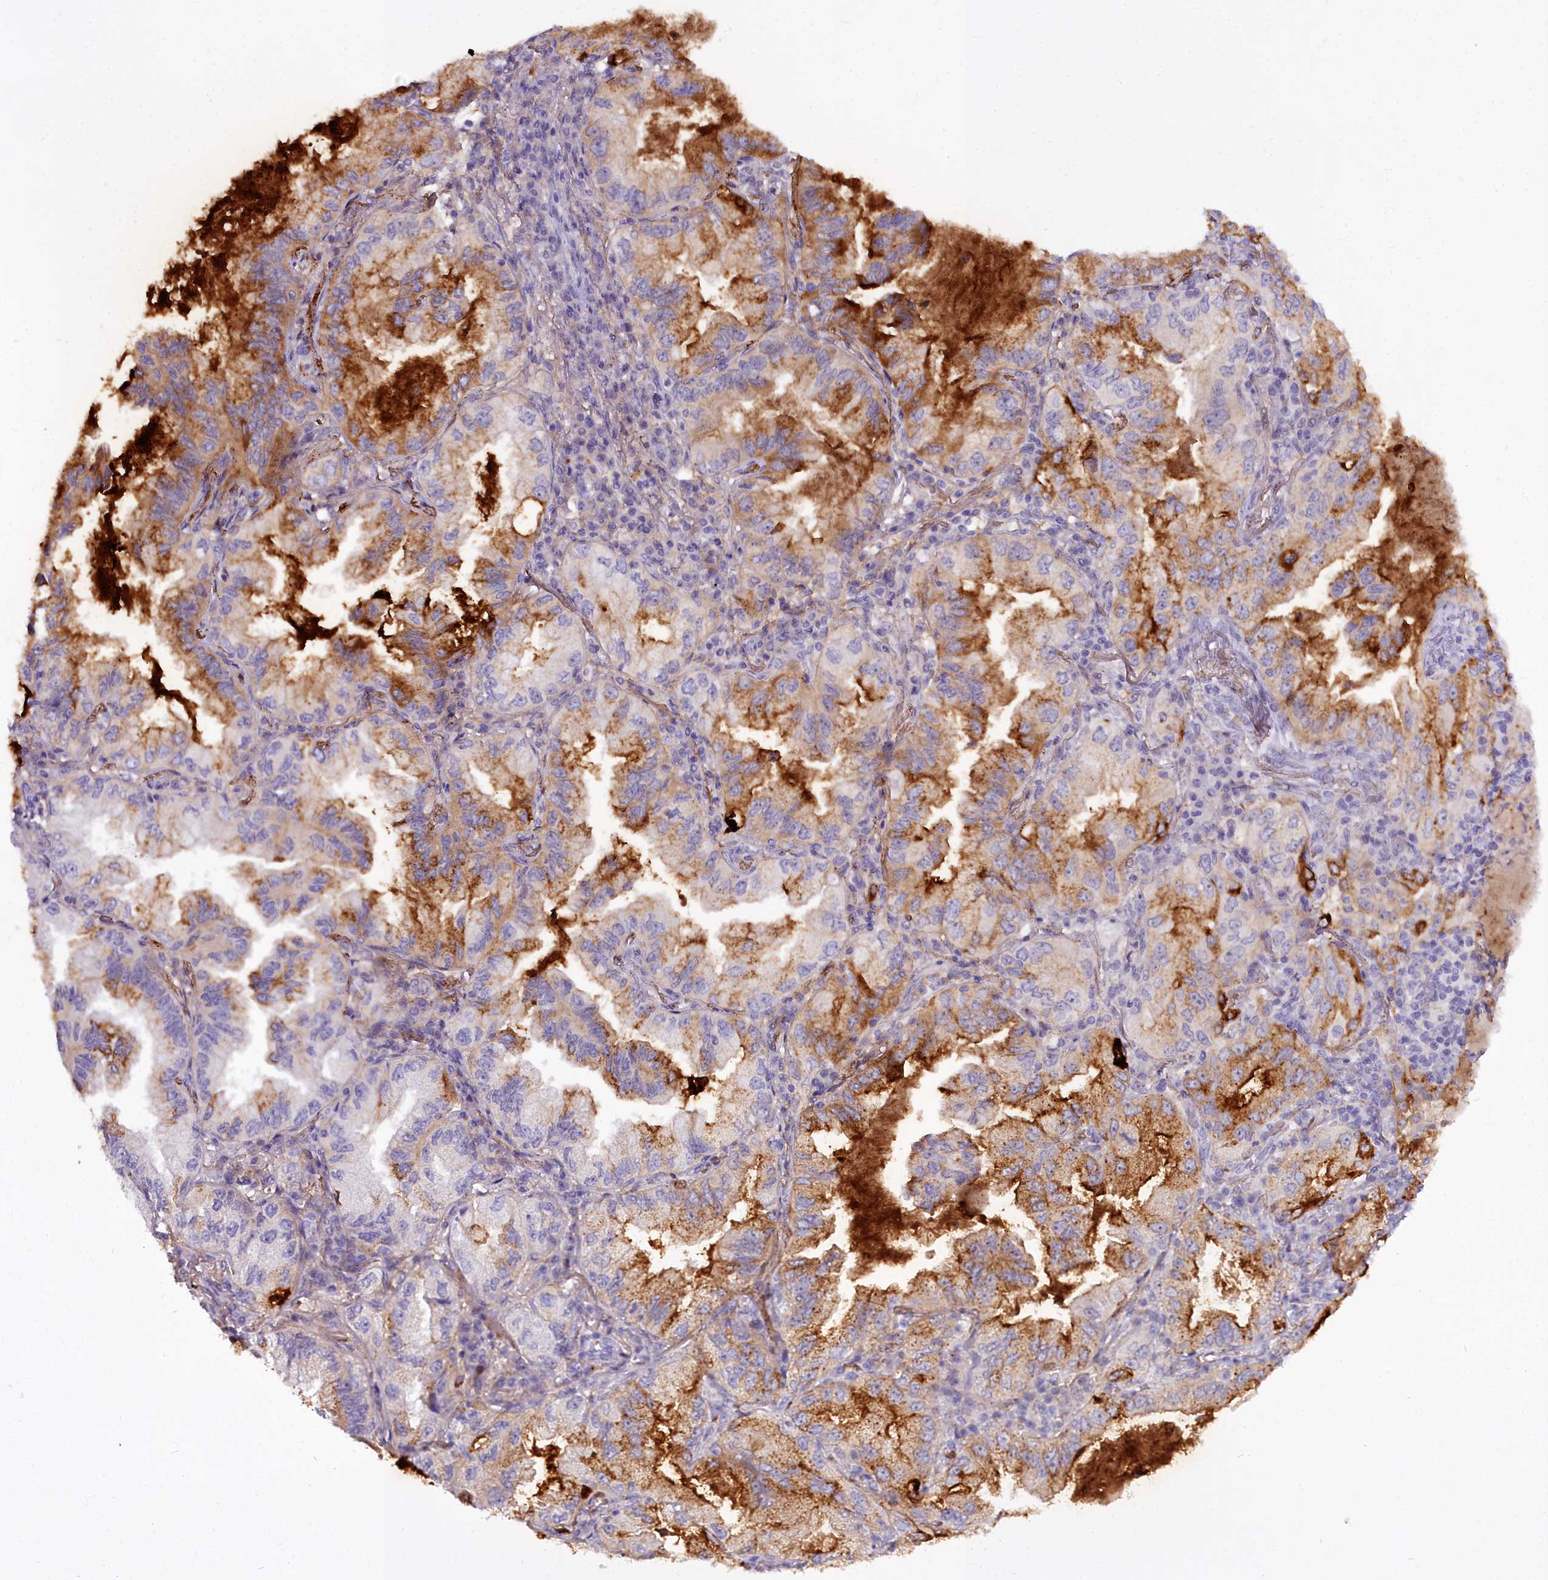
{"staining": {"intensity": "moderate", "quantity": "<25%", "location": "cytoplasmic/membranous"}, "tissue": "lung cancer", "cell_type": "Tumor cells", "image_type": "cancer", "snomed": [{"axis": "morphology", "description": "Adenocarcinoma, NOS"}, {"axis": "topography", "description": "Lung"}], "caption": "Immunohistochemistry image of neoplastic tissue: lung cancer (adenocarcinoma) stained using immunohistochemistry exhibits low levels of moderate protein expression localized specifically in the cytoplasmic/membranous of tumor cells, appearing as a cytoplasmic/membranous brown color.", "gene": "OSTN", "patient": {"sex": "female", "age": 69}}